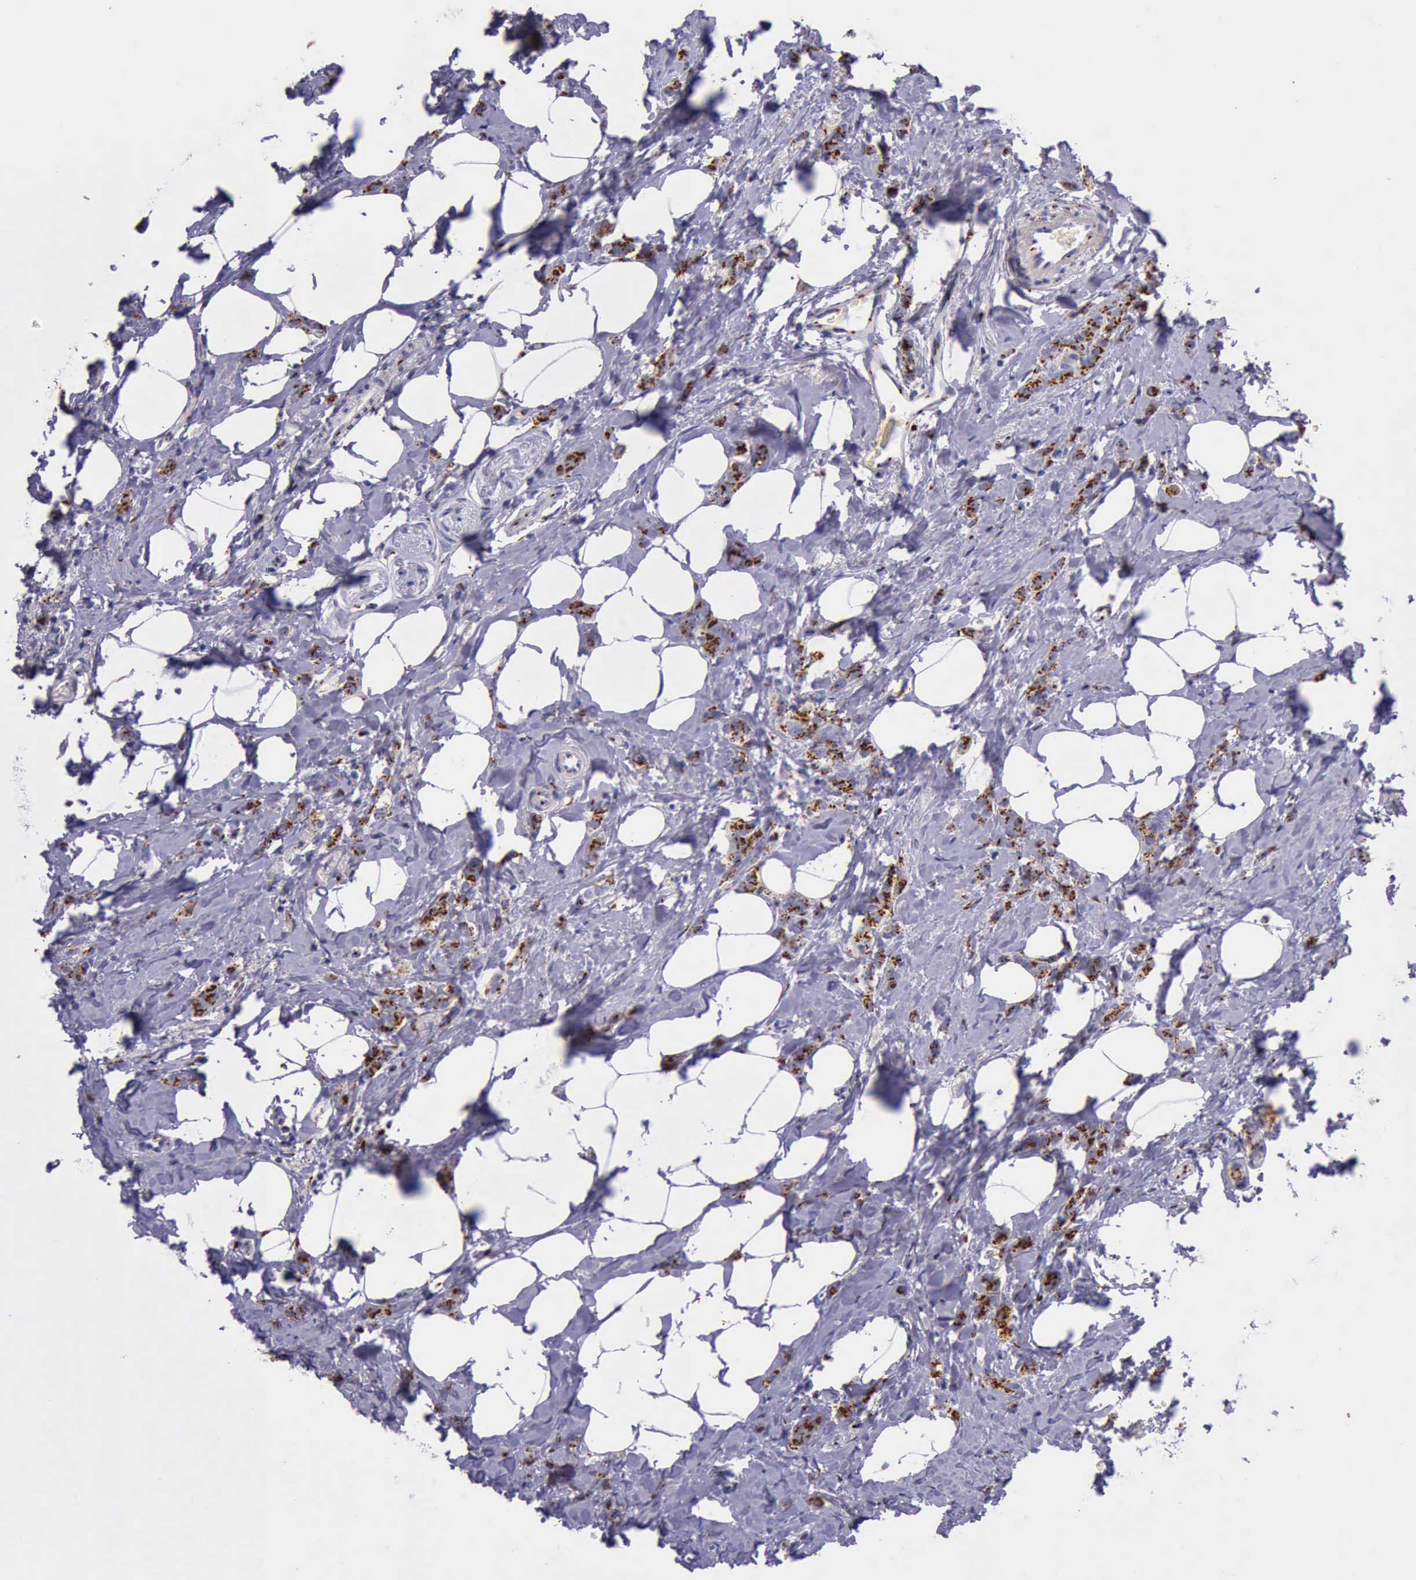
{"staining": {"intensity": "strong", "quantity": ">75%", "location": "cytoplasmic/membranous"}, "tissue": "breast cancer", "cell_type": "Tumor cells", "image_type": "cancer", "snomed": [{"axis": "morphology", "description": "Lobular carcinoma"}, {"axis": "topography", "description": "Breast"}], "caption": "Protein staining exhibits strong cytoplasmic/membranous staining in about >75% of tumor cells in breast lobular carcinoma.", "gene": "GOLGA5", "patient": {"sex": "female", "age": 60}}